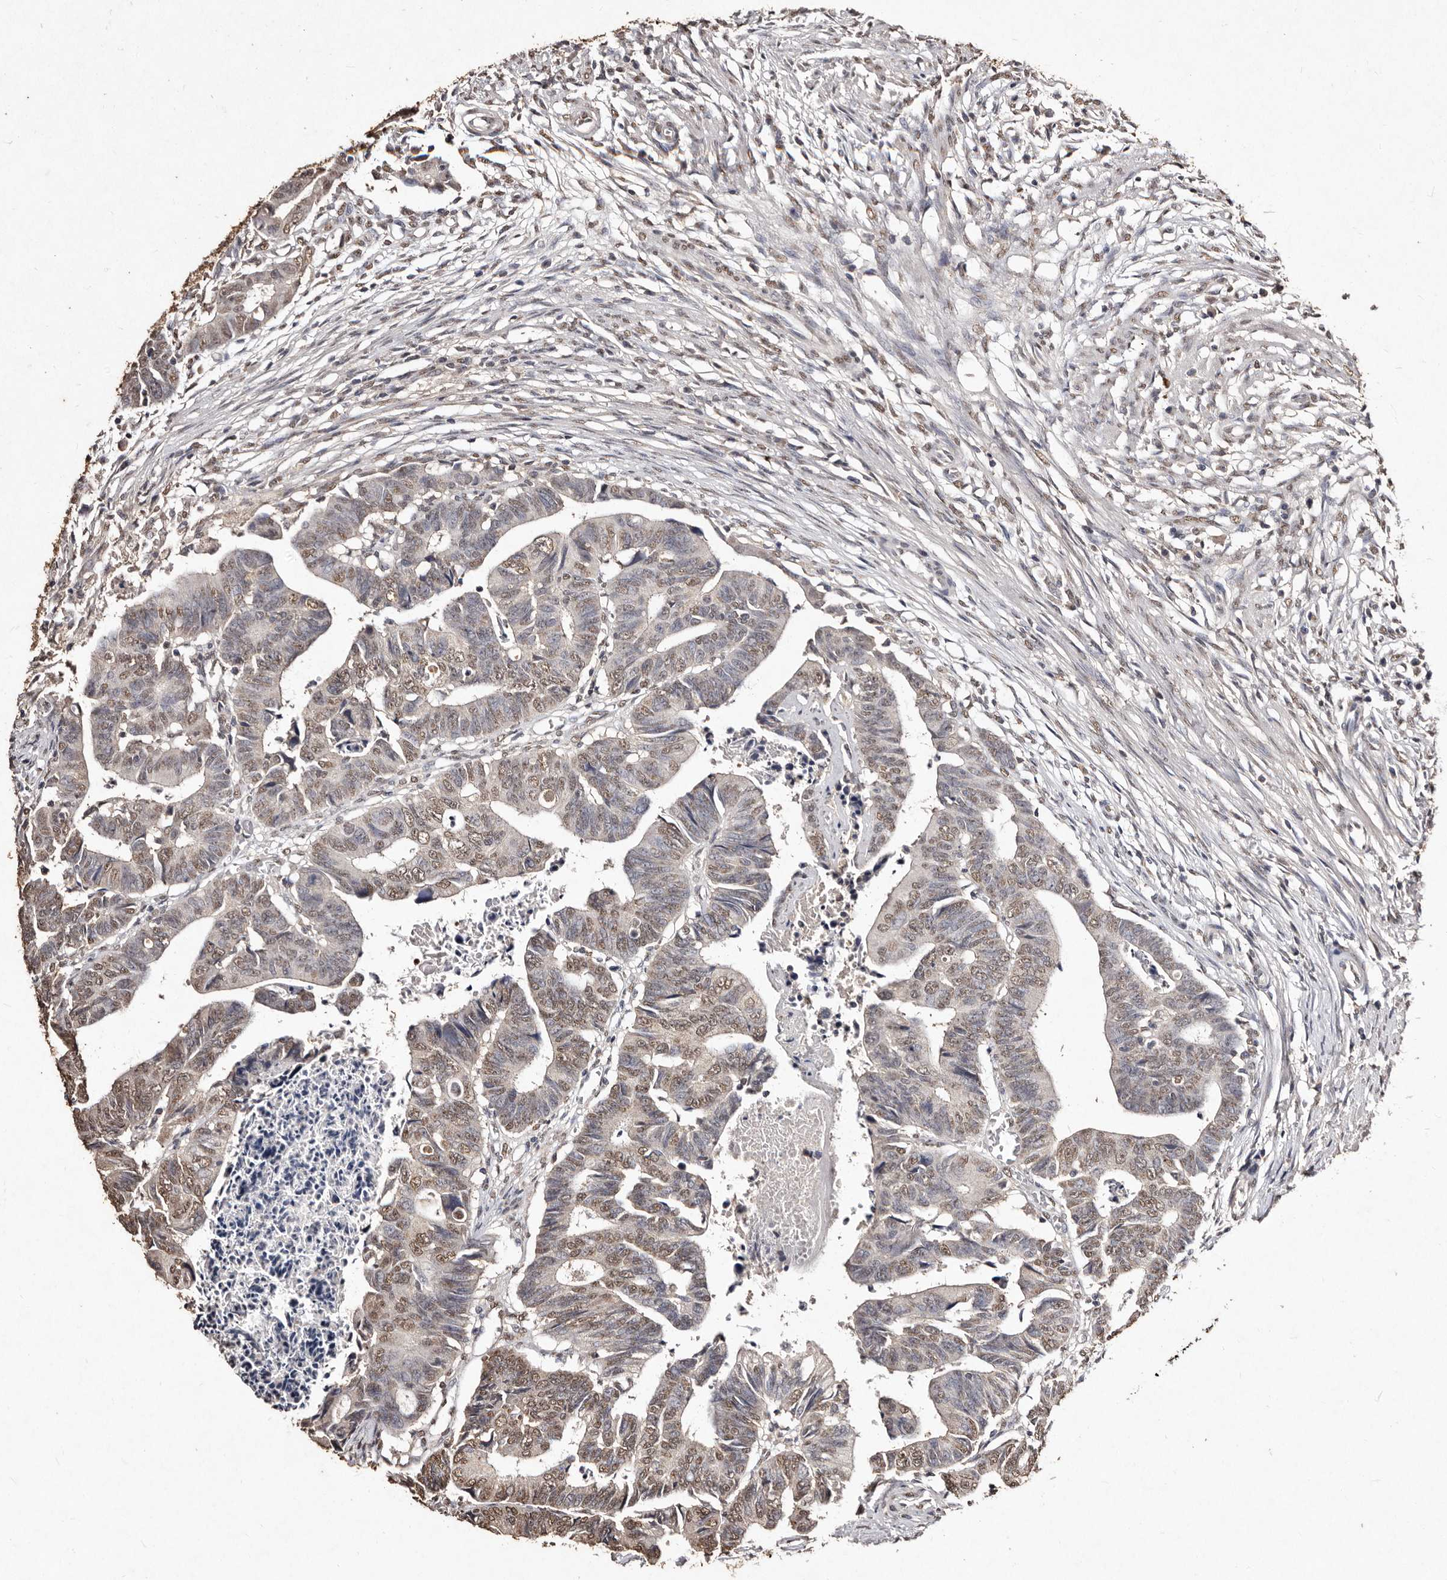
{"staining": {"intensity": "moderate", "quantity": "25%-75%", "location": "nuclear"}, "tissue": "colorectal cancer", "cell_type": "Tumor cells", "image_type": "cancer", "snomed": [{"axis": "morphology", "description": "Adenocarcinoma, NOS"}, {"axis": "topography", "description": "Rectum"}], "caption": "Protein expression analysis of colorectal cancer (adenocarcinoma) demonstrates moderate nuclear positivity in approximately 25%-75% of tumor cells. The protein is shown in brown color, while the nuclei are stained blue.", "gene": "ERBB4", "patient": {"sex": "female", "age": 65}}